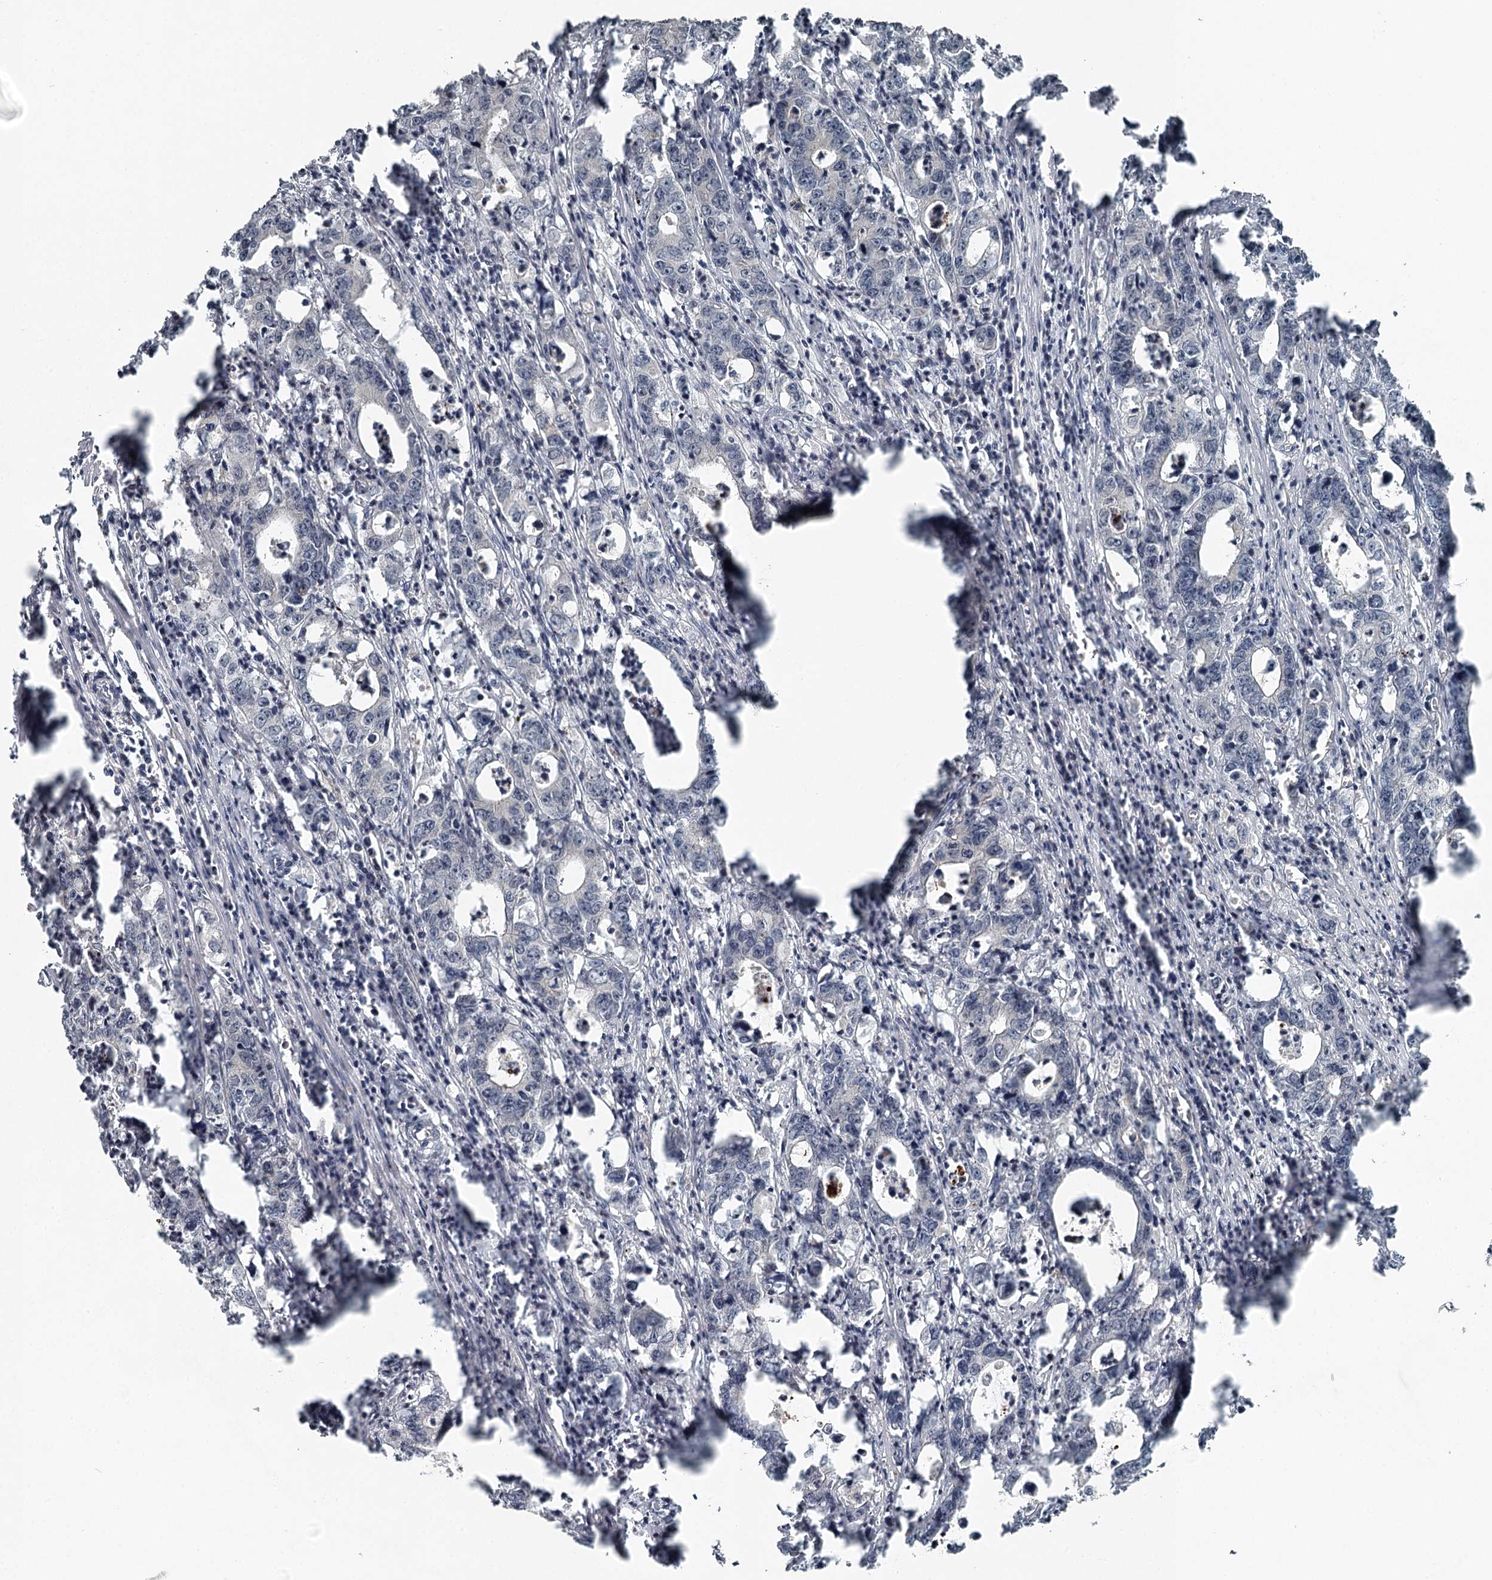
{"staining": {"intensity": "negative", "quantity": "none", "location": "none"}, "tissue": "colorectal cancer", "cell_type": "Tumor cells", "image_type": "cancer", "snomed": [{"axis": "morphology", "description": "Adenocarcinoma, NOS"}, {"axis": "topography", "description": "Colon"}], "caption": "High power microscopy photomicrograph of an IHC histopathology image of adenocarcinoma (colorectal), revealing no significant staining in tumor cells.", "gene": "SLC39A8", "patient": {"sex": "female", "age": 75}}